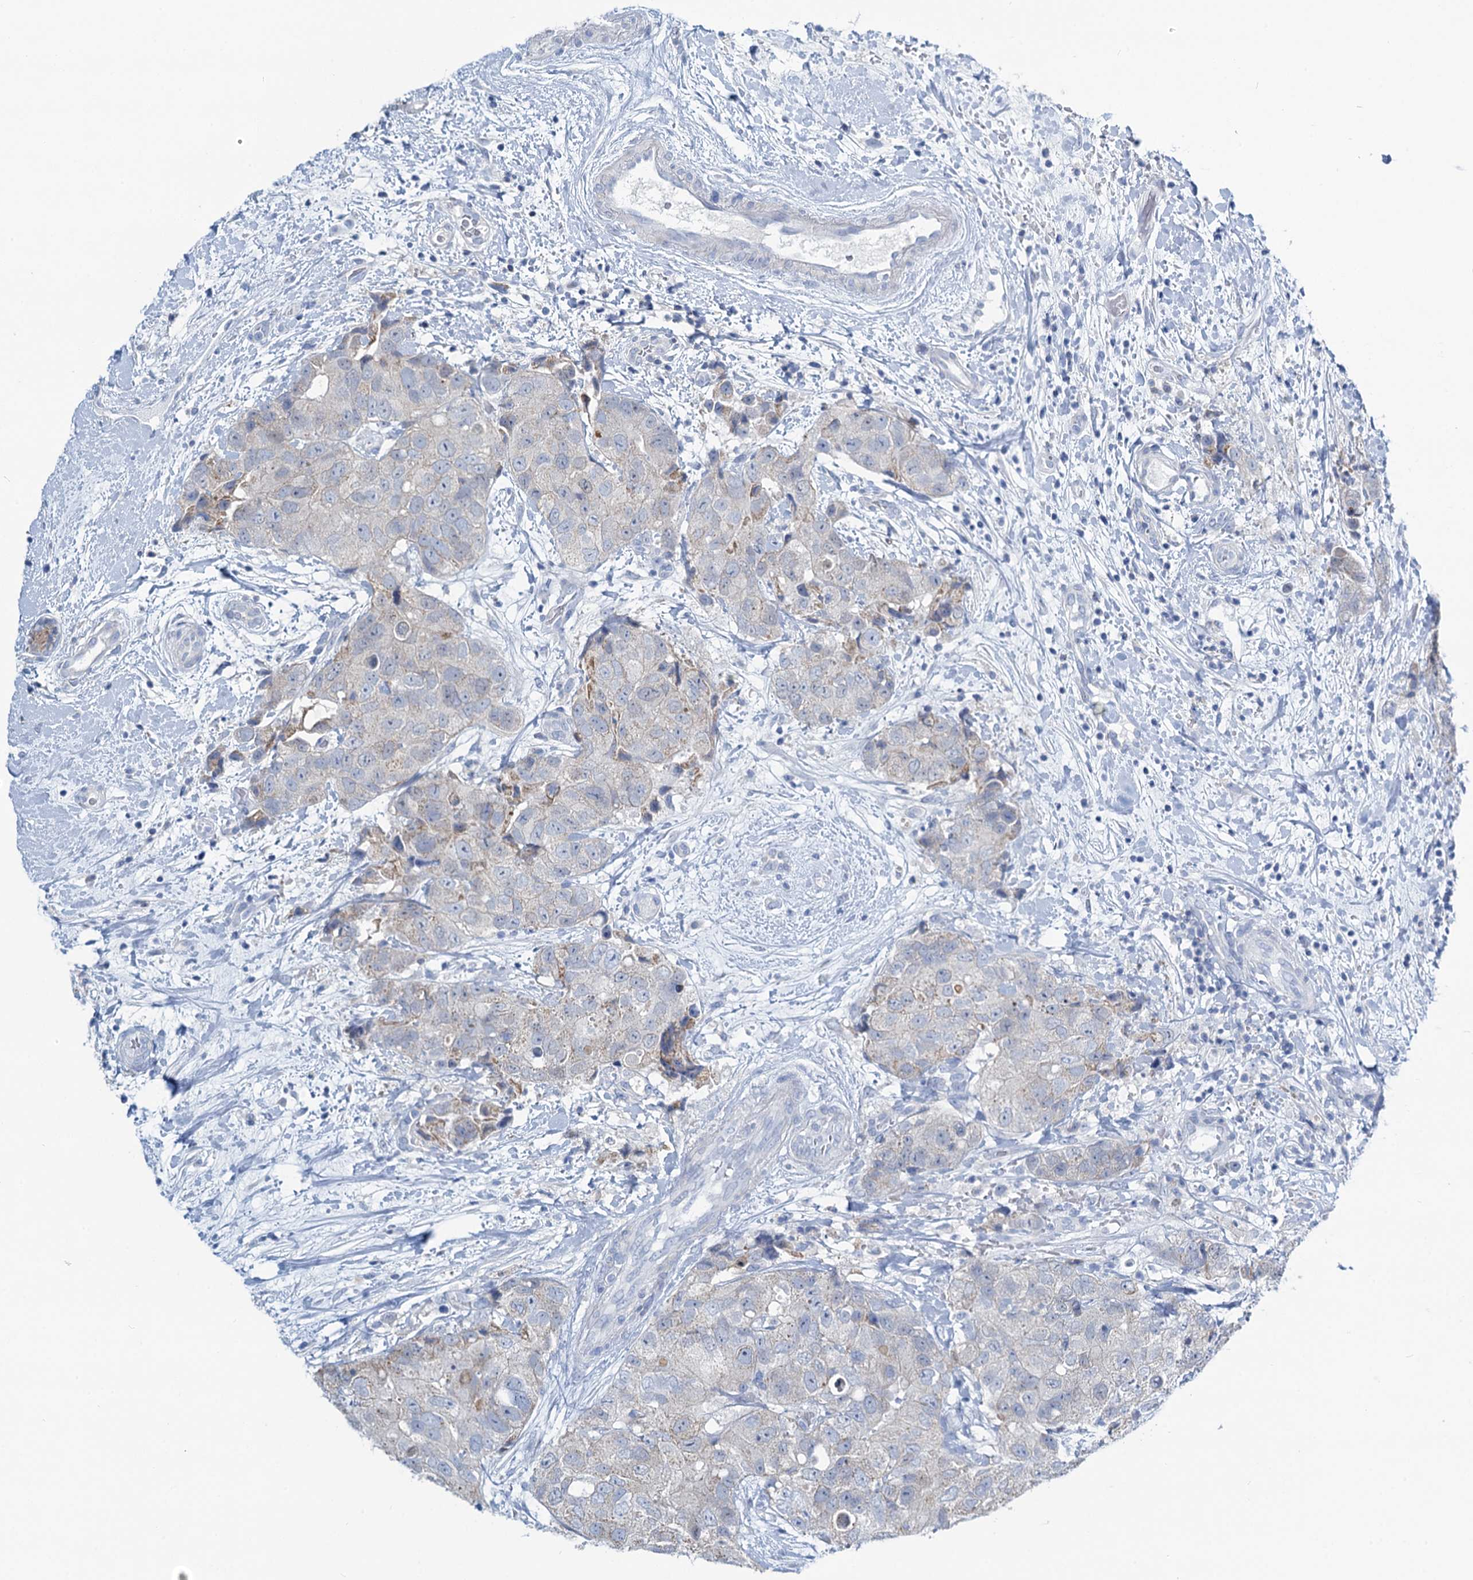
{"staining": {"intensity": "weak", "quantity": "<25%", "location": "cytoplasmic/membranous"}, "tissue": "breast cancer", "cell_type": "Tumor cells", "image_type": "cancer", "snomed": [{"axis": "morphology", "description": "Duct carcinoma"}, {"axis": "topography", "description": "Breast"}], "caption": "The micrograph exhibits no significant positivity in tumor cells of invasive ductal carcinoma (breast).", "gene": "TOX3", "patient": {"sex": "female", "age": 62}}